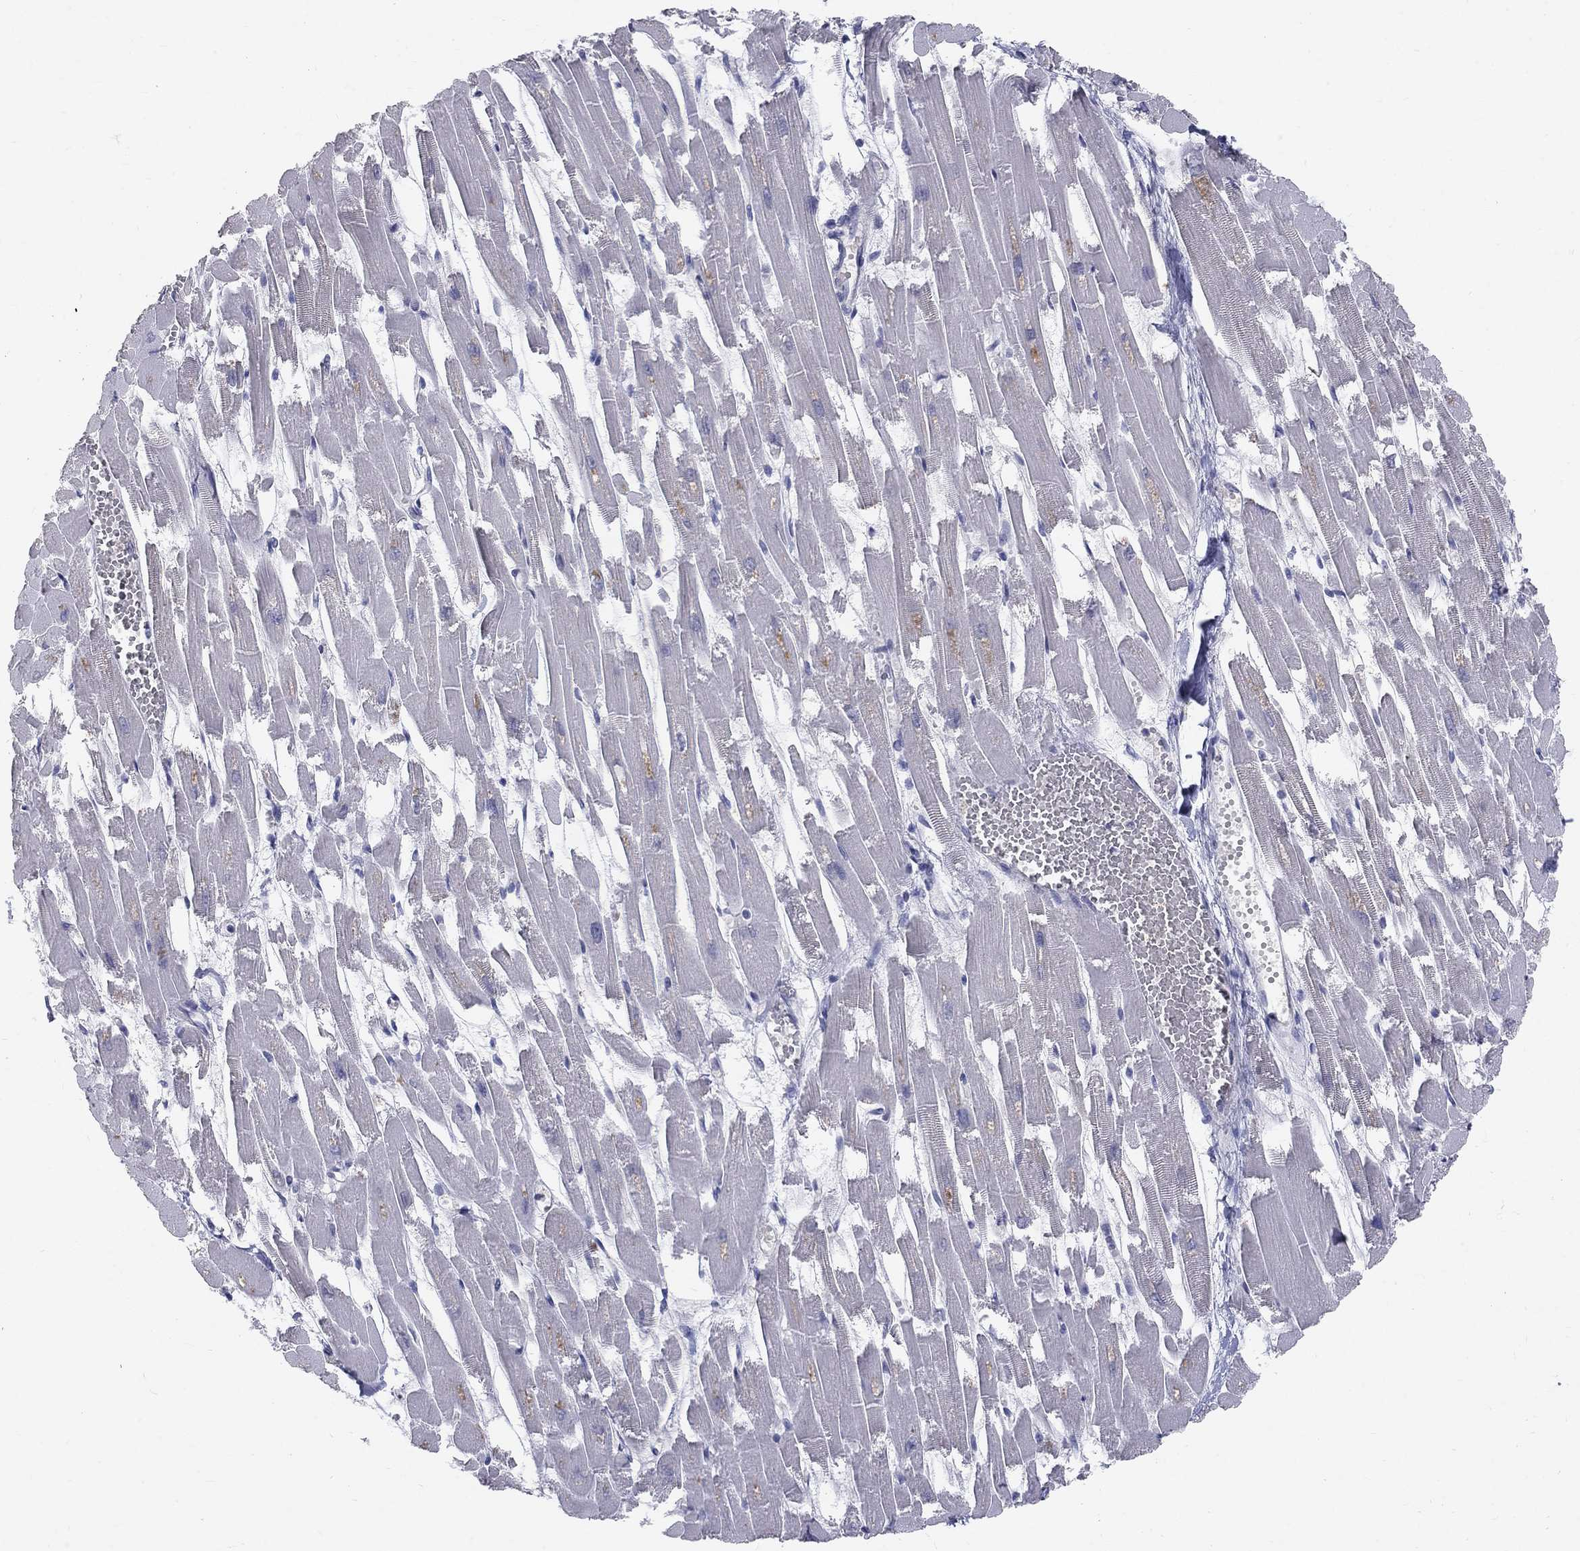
{"staining": {"intensity": "negative", "quantity": "none", "location": "none"}, "tissue": "heart muscle", "cell_type": "Cardiomyocytes", "image_type": "normal", "snomed": [{"axis": "morphology", "description": "Normal tissue, NOS"}, {"axis": "topography", "description": "Heart"}], "caption": "A high-resolution image shows immunohistochemistry (IHC) staining of unremarkable heart muscle, which demonstrates no significant positivity in cardiomyocytes. The staining is performed using DAB (3,3'-diaminobenzidine) brown chromogen with nuclei counter-stained in using hematoxylin.", "gene": "PTH1R", "patient": {"sex": "female", "age": 52}}